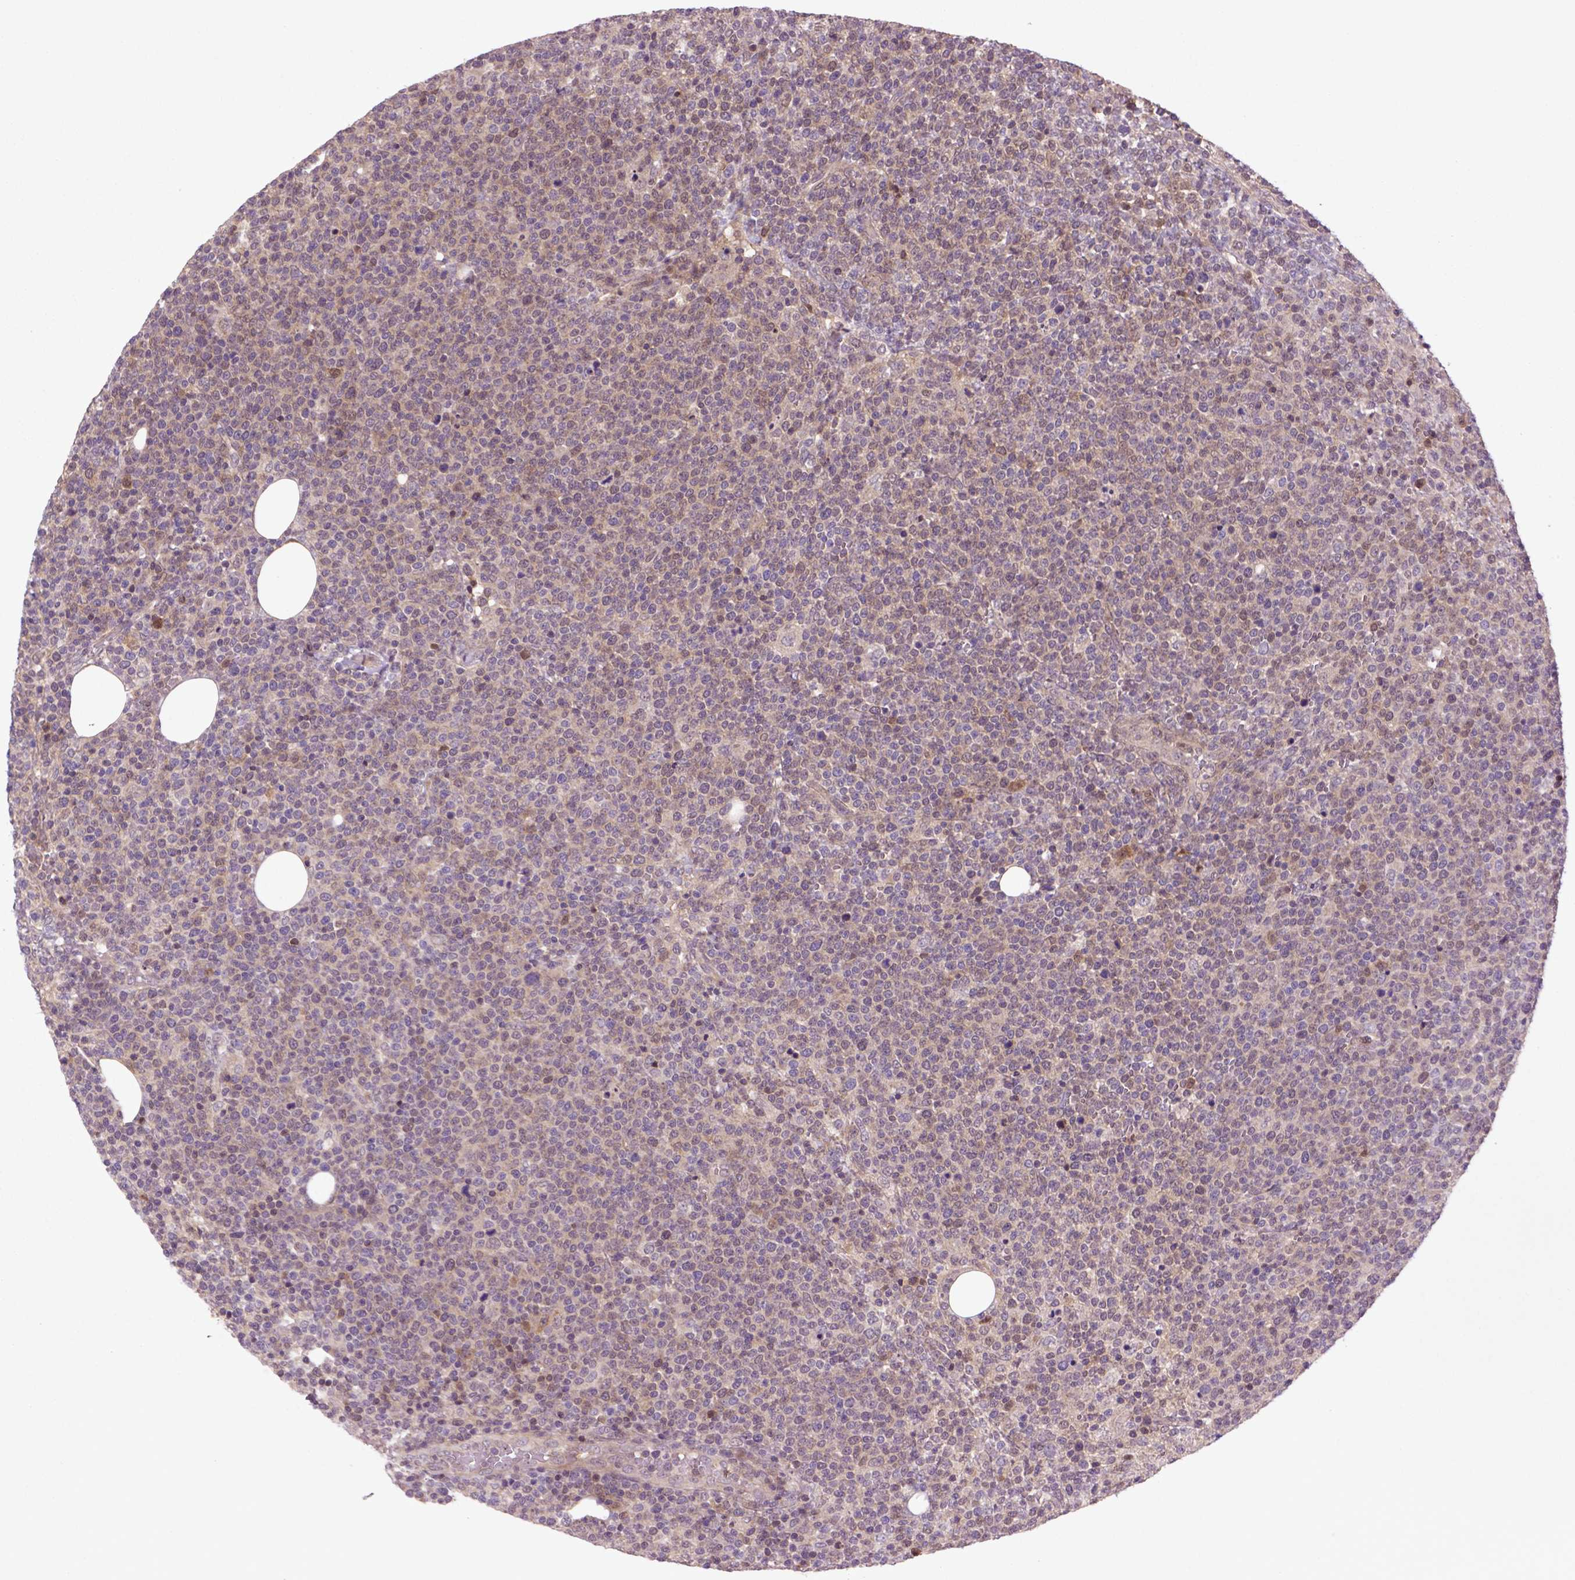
{"staining": {"intensity": "moderate", "quantity": ">75%", "location": "cytoplasmic/membranous,nuclear"}, "tissue": "lymphoma", "cell_type": "Tumor cells", "image_type": "cancer", "snomed": [{"axis": "morphology", "description": "Malignant lymphoma, non-Hodgkin's type, High grade"}, {"axis": "topography", "description": "Lymph node"}], "caption": "Immunohistochemical staining of lymphoma demonstrates moderate cytoplasmic/membranous and nuclear protein staining in approximately >75% of tumor cells.", "gene": "HSPBP1", "patient": {"sex": "male", "age": 61}}